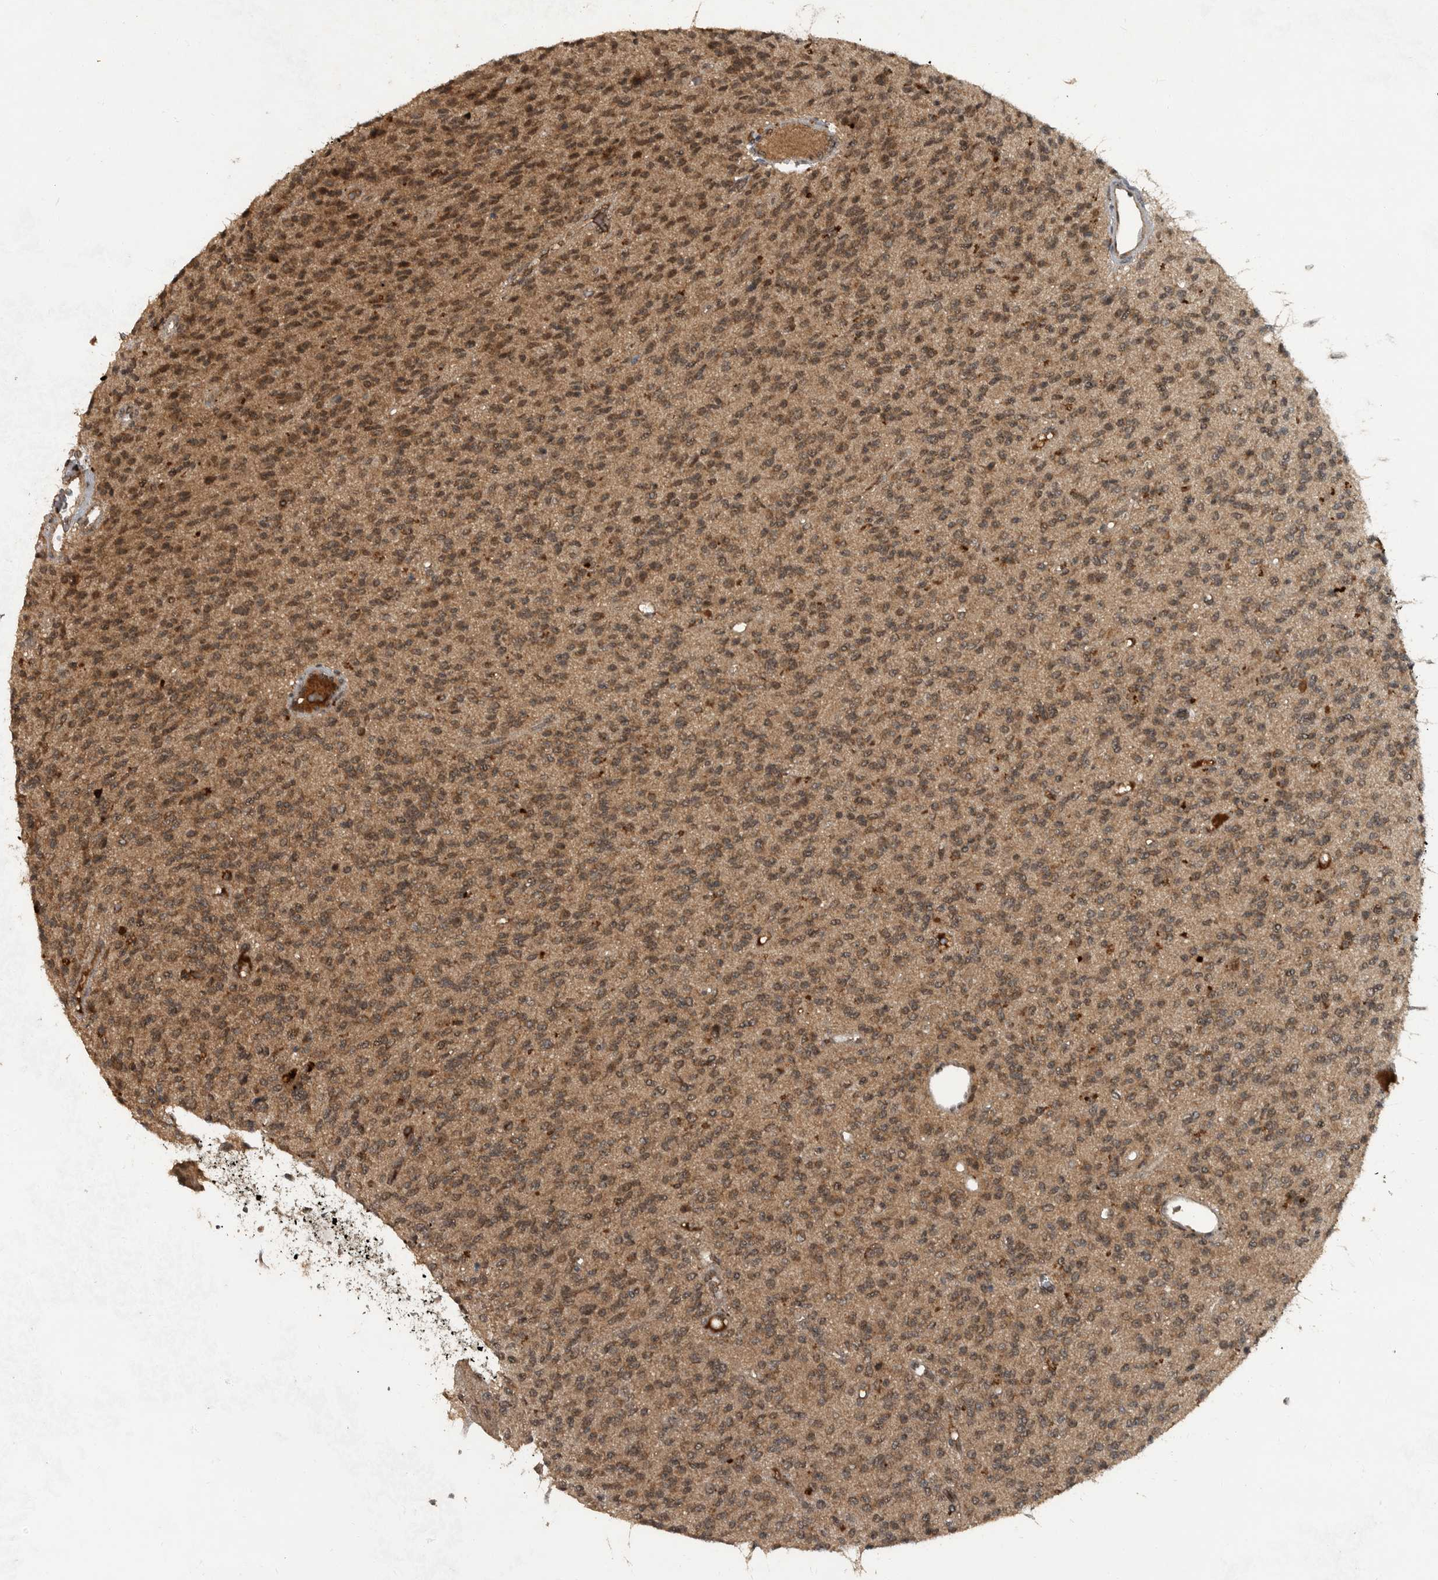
{"staining": {"intensity": "moderate", "quantity": ">75%", "location": "cytoplasmic/membranous,nuclear"}, "tissue": "glioma", "cell_type": "Tumor cells", "image_type": "cancer", "snomed": [{"axis": "morphology", "description": "Glioma, malignant, High grade"}, {"axis": "topography", "description": "Brain"}], "caption": "Brown immunohistochemical staining in glioma demonstrates moderate cytoplasmic/membranous and nuclear staining in about >75% of tumor cells.", "gene": "FOXO1", "patient": {"sex": "male", "age": 34}}